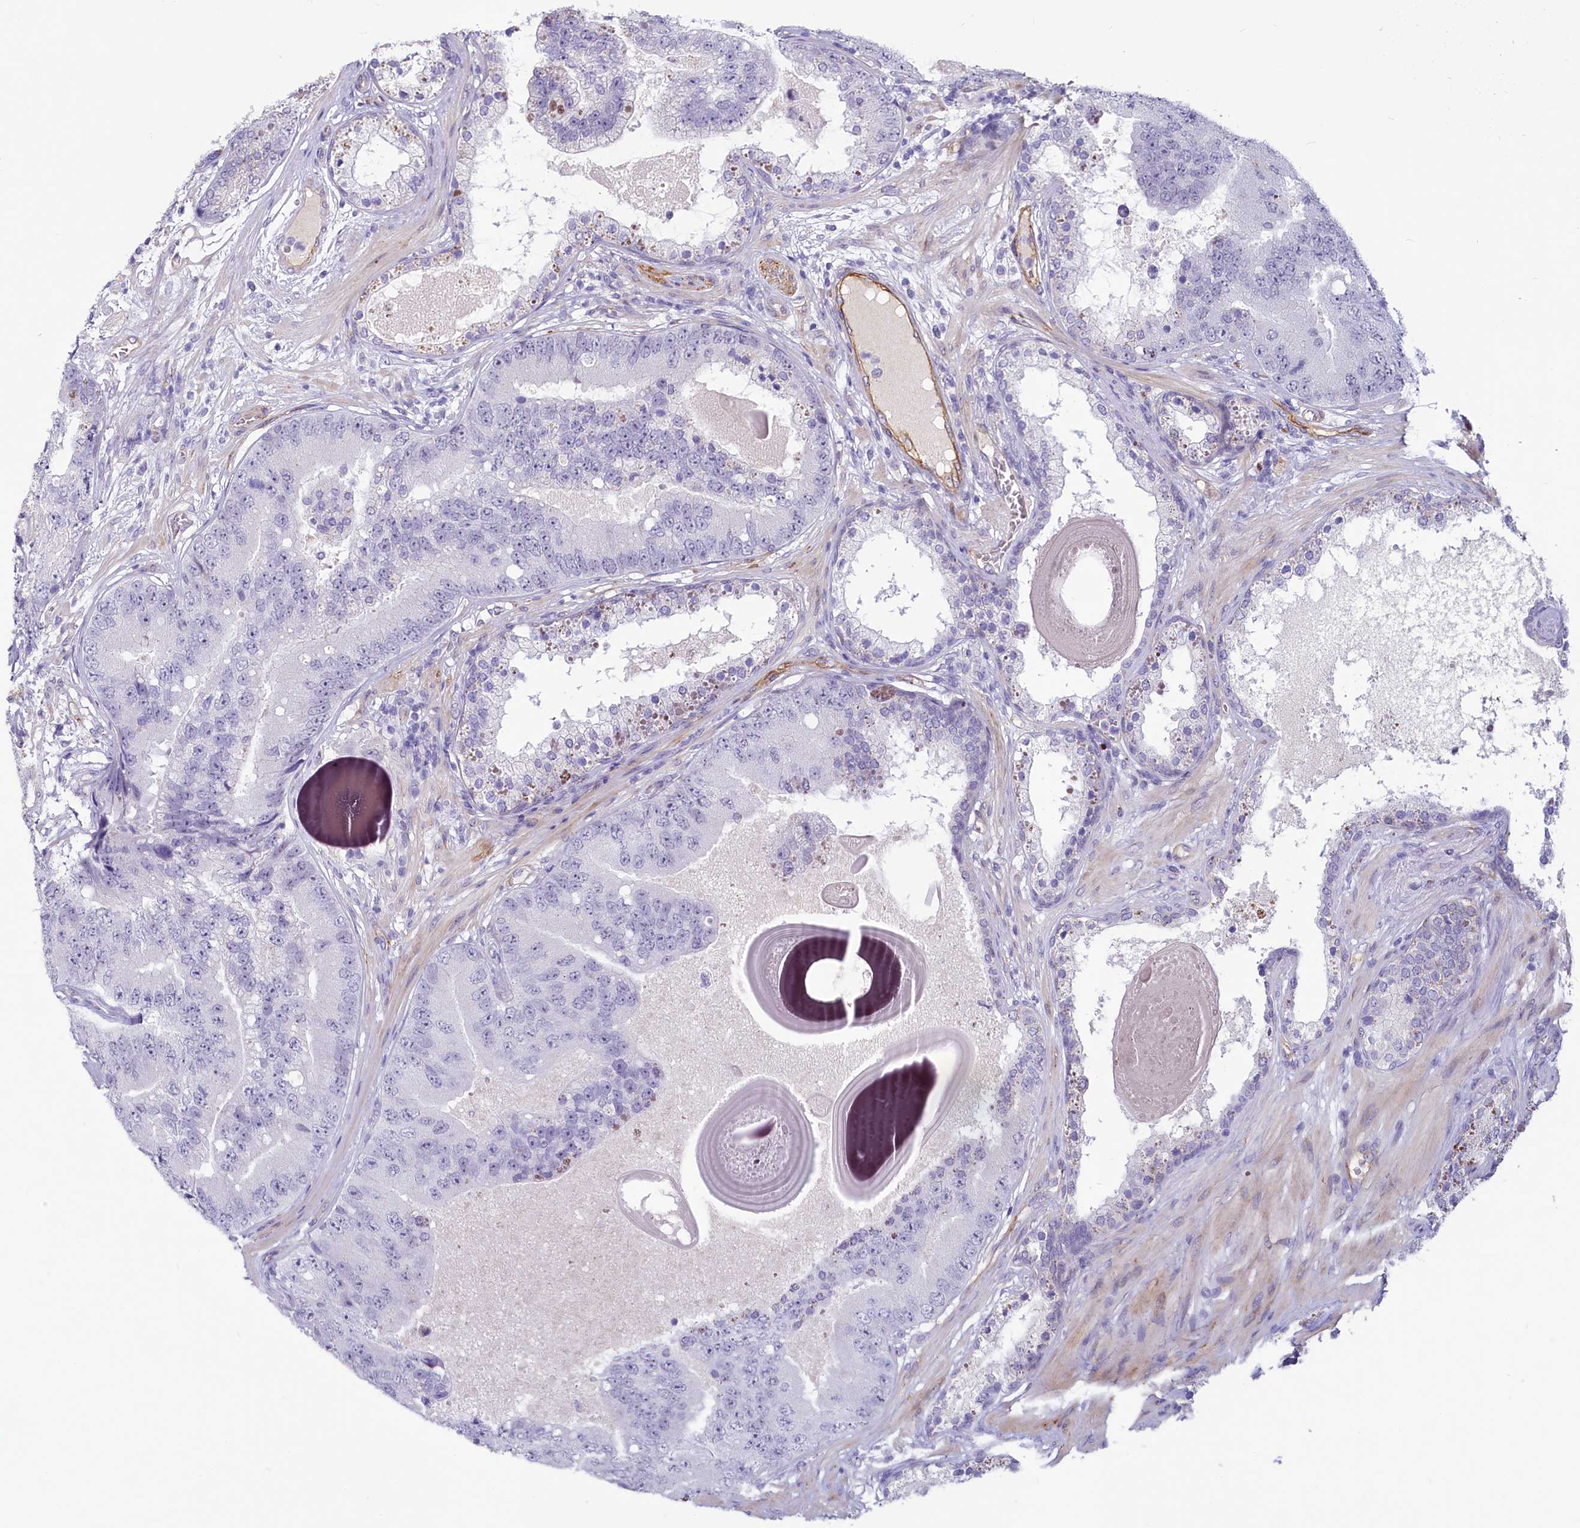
{"staining": {"intensity": "negative", "quantity": "none", "location": "none"}, "tissue": "prostate cancer", "cell_type": "Tumor cells", "image_type": "cancer", "snomed": [{"axis": "morphology", "description": "Adenocarcinoma, High grade"}, {"axis": "topography", "description": "Prostate"}], "caption": "Tumor cells are negative for protein expression in human prostate cancer. (Stains: DAB immunohistochemistry (IHC) with hematoxylin counter stain, Microscopy: brightfield microscopy at high magnification).", "gene": "PROCR", "patient": {"sex": "male", "age": 70}}